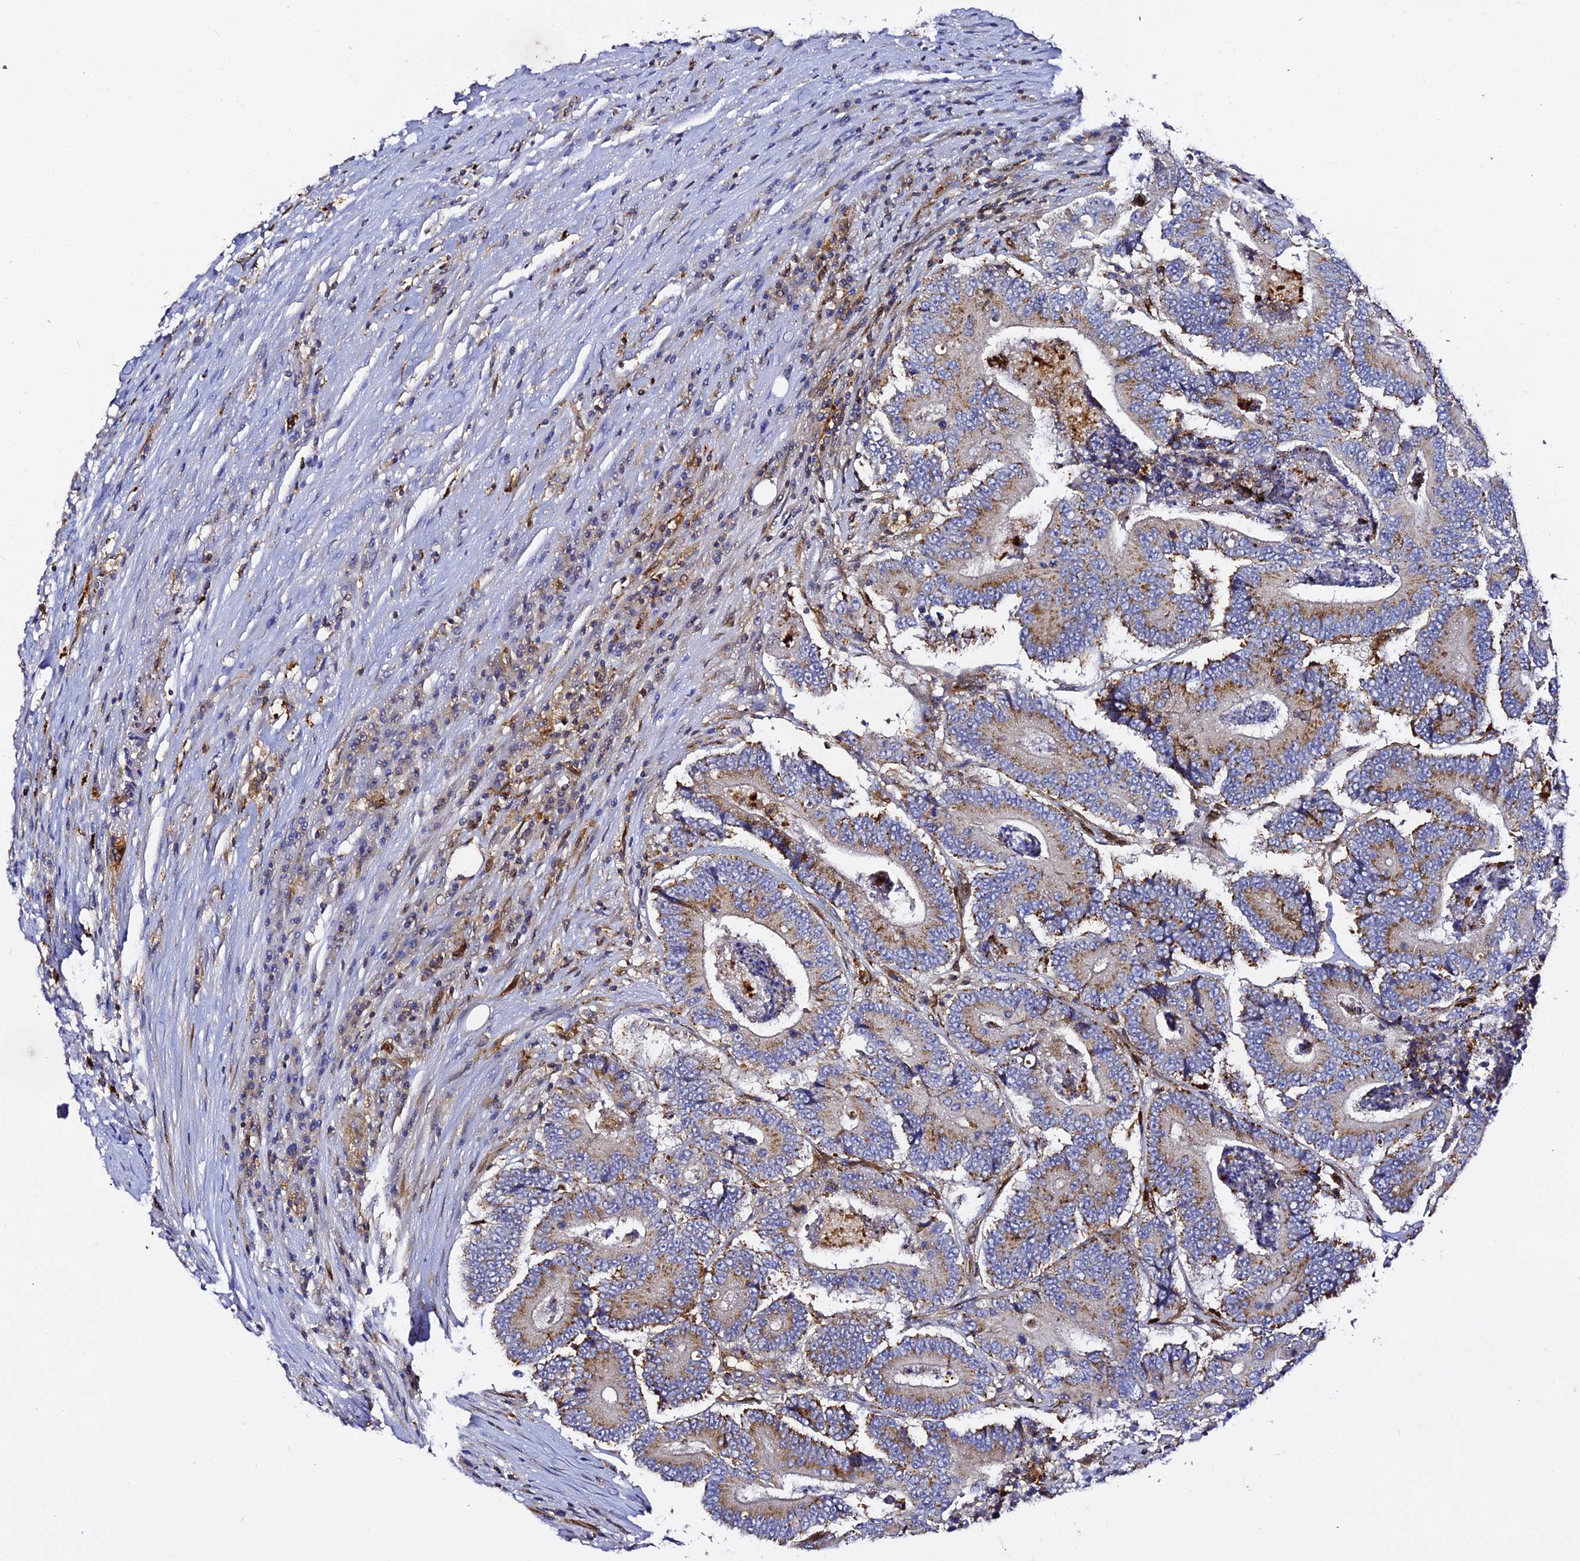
{"staining": {"intensity": "moderate", "quantity": "25%-75%", "location": "cytoplasmic/membranous"}, "tissue": "colorectal cancer", "cell_type": "Tumor cells", "image_type": "cancer", "snomed": [{"axis": "morphology", "description": "Adenocarcinoma, NOS"}, {"axis": "topography", "description": "Colon"}], "caption": "Immunohistochemical staining of human colorectal cancer displays medium levels of moderate cytoplasmic/membranous protein positivity in about 25%-75% of tumor cells.", "gene": "TRPV2", "patient": {"sex": "male", "age": 83}}